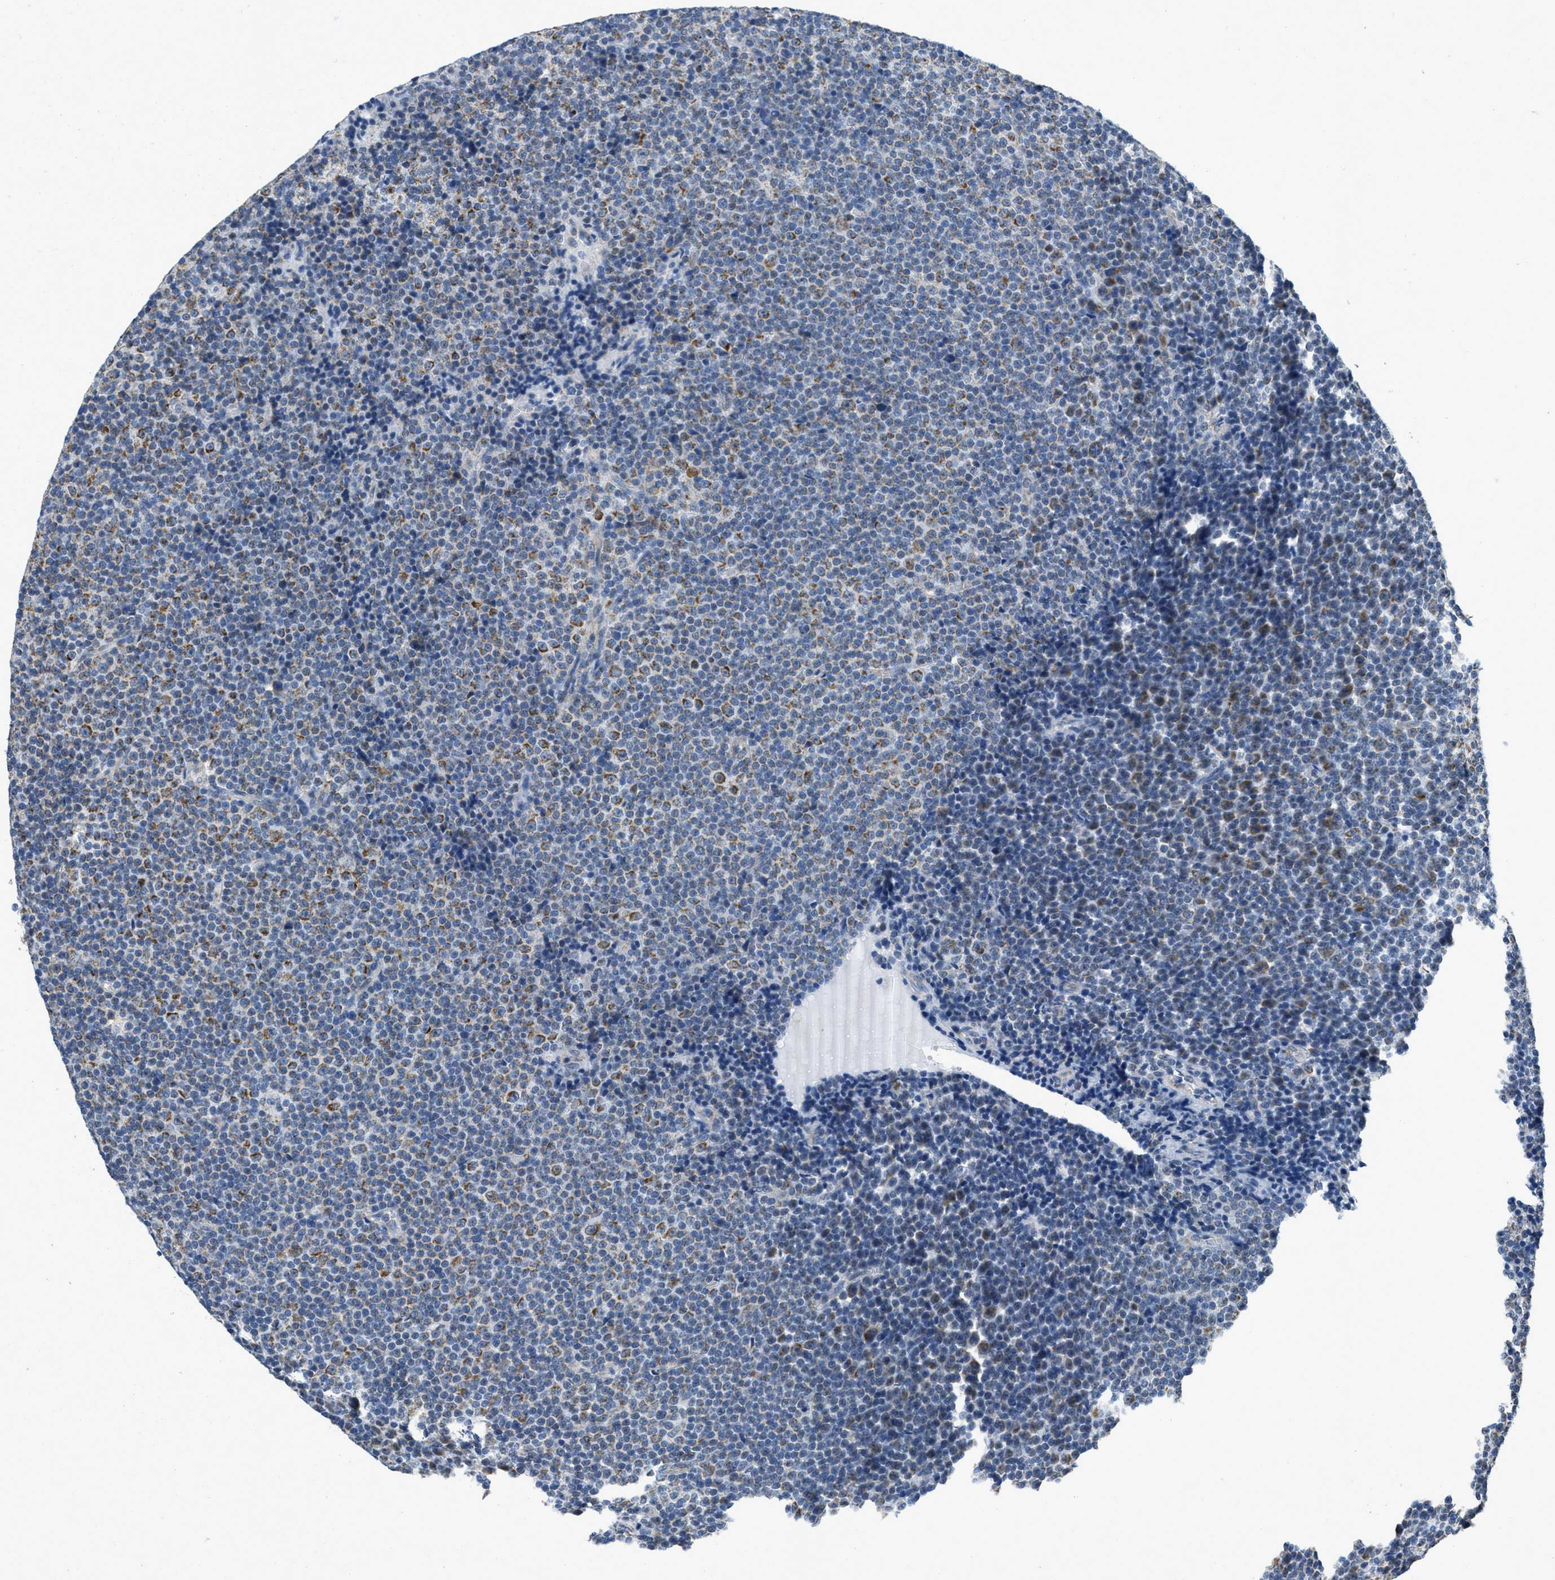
{"staining": {"intensity": "moderate", "quantity": "25%-75%", "location": "cytoplasmic/membranous"}, "tissue": "lymphoma", "cell_type": "Tumor cells", "image_type": "cancer", "snomed": [{"axis": "morphology", "description": "Malignant lymphoma, non-Hodgkin's type, Low grade"}, {"axis": "topography", "description": "Lymph node"}], "caption": "Tumor cells exhibit moderate cytoplasmic/membranous positivity in approximately 25%-75% of cells in malignant lymphoma, non-Hodgkin's type (low-grade). (DAB IHC, brown staining for protein, blue staining for nuclei).", "gene": "TOMM70", "patient": {"sex": "female", "age": 67}}